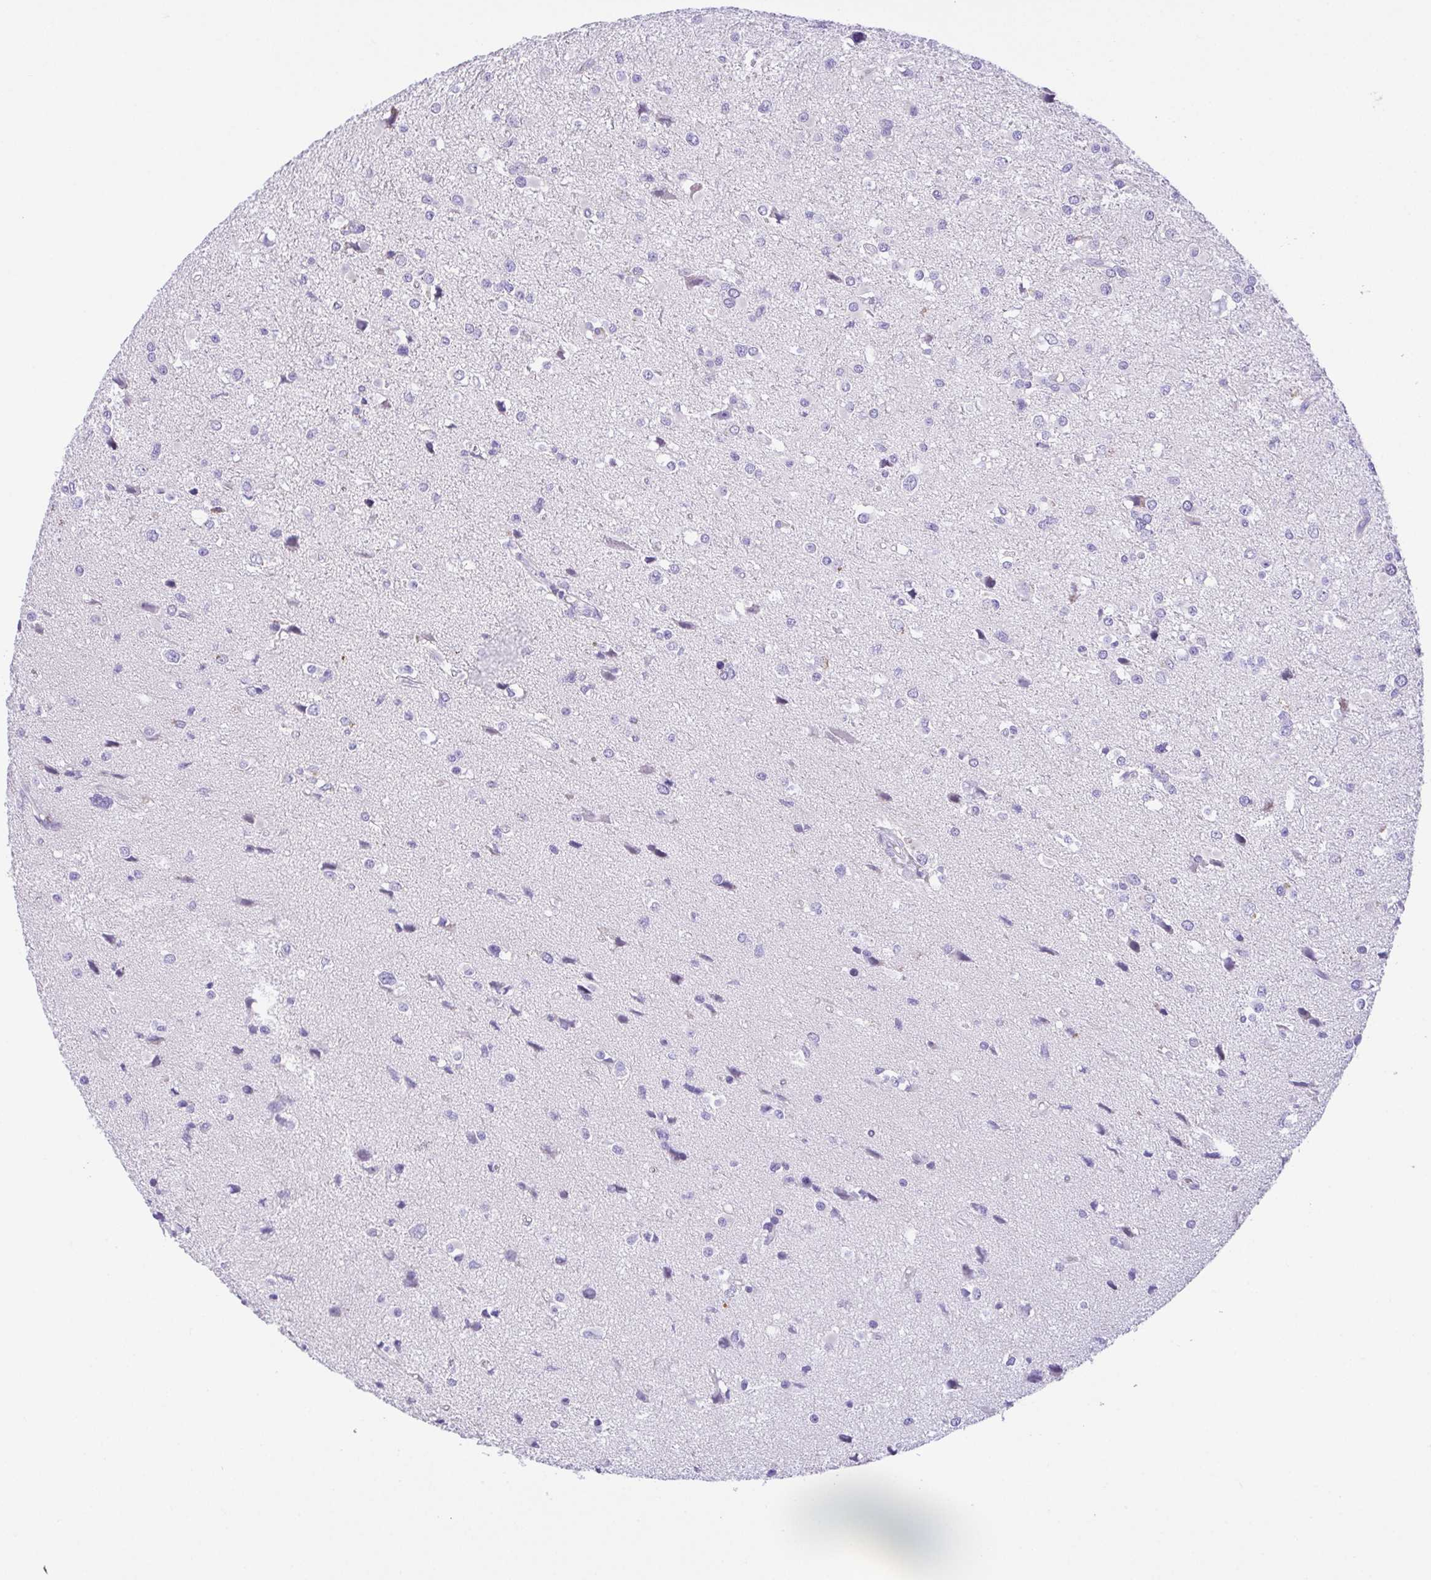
{"staining": {"intensity": "negative", "quantity": "none", "location": "none"}, "tissue": "glioma", "cell_type": "Tumor cells", "image_type": "cancer", "snomed": [{"axis": "morphology", "description": "Glioma, malignant, High grade"}, {"axis": "topography", "description": "Brain"}], "caption": "Immunohistochemical staining of human glioma exhibits no significant staining in tumor cells.", "gene": "LUZP4", "patient": {"sex": "male", "age": 54}}